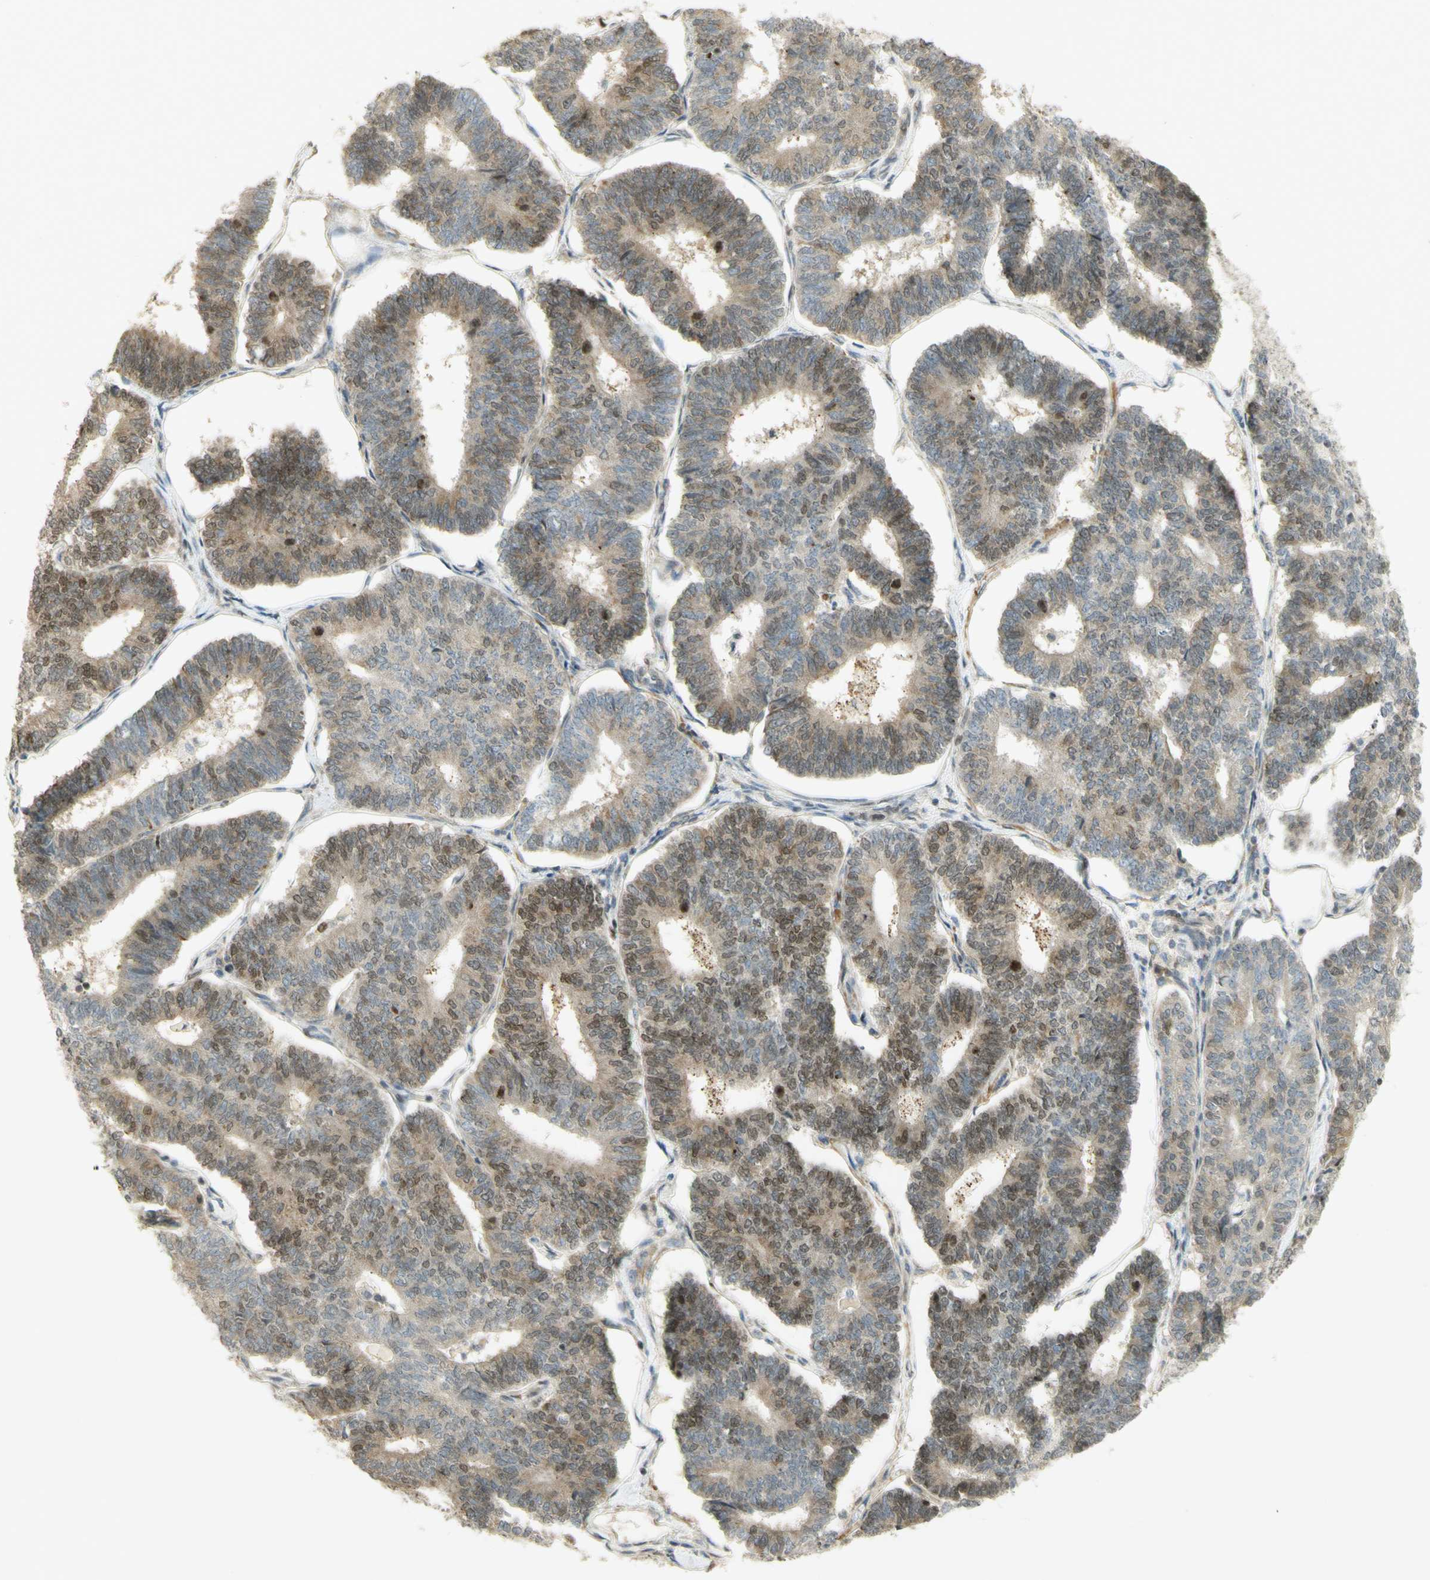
{"staining": {"intensity": "weak", "quantity": ">75%", "location": "cytoplasmic/membranous,nuclear"}, "tissue": "endometrial cancer", "cell_type": "Tumor cells", "image_type": "cancer", "snomed": [{"axis": "morphology", "description": "Adenocarcinoma, NOS"}, {"axis": "topography", "description": "Endometrium"}], "caption": "Protein staining by IHC shows weak cytoplasmic/membranous and nuclear staining in about >75% of tumor cells in endometrial cancer (adenocarcinoma).", "gene": "KIF11", "patient": {"sex": "female", "age": 70}}